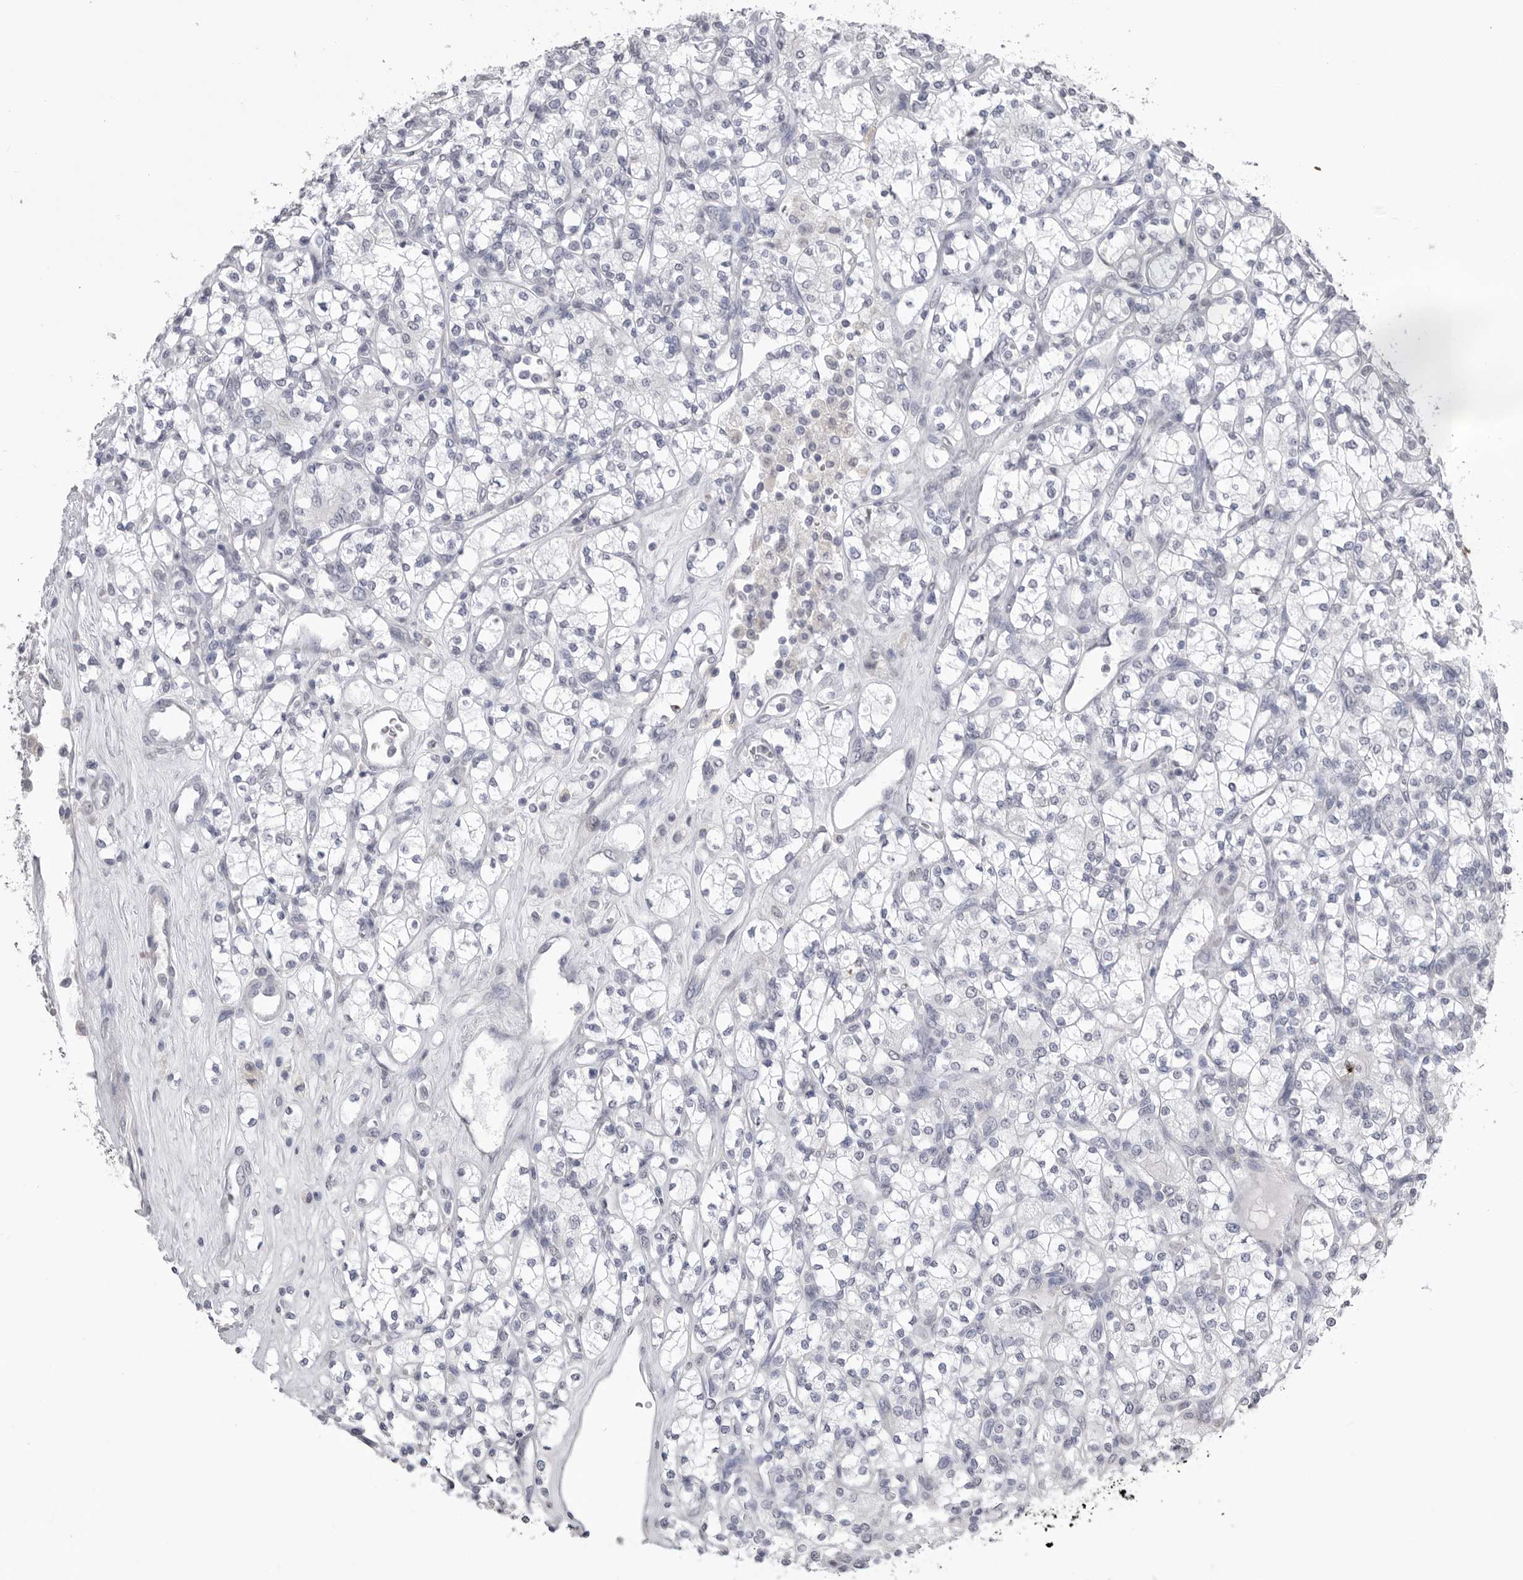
{"staining": {"intensity": "negative", "quantity": "none", "location": "none"}, "tissue": "renal cancer", "cell_type": "Tumor cells", "image_type": "cancer", "snomed": [{"axis": "morphology", "description": "Adenocarcinoma, NOS"}, {"axis": "topography", "description": "Kidney"}], "caption": "A photomicrograph of human adenocarcinoma (renal) is negative for staining in tumor cells.", "gene": "ICAM5", "patient": {"sex": "male", "age": 77}}